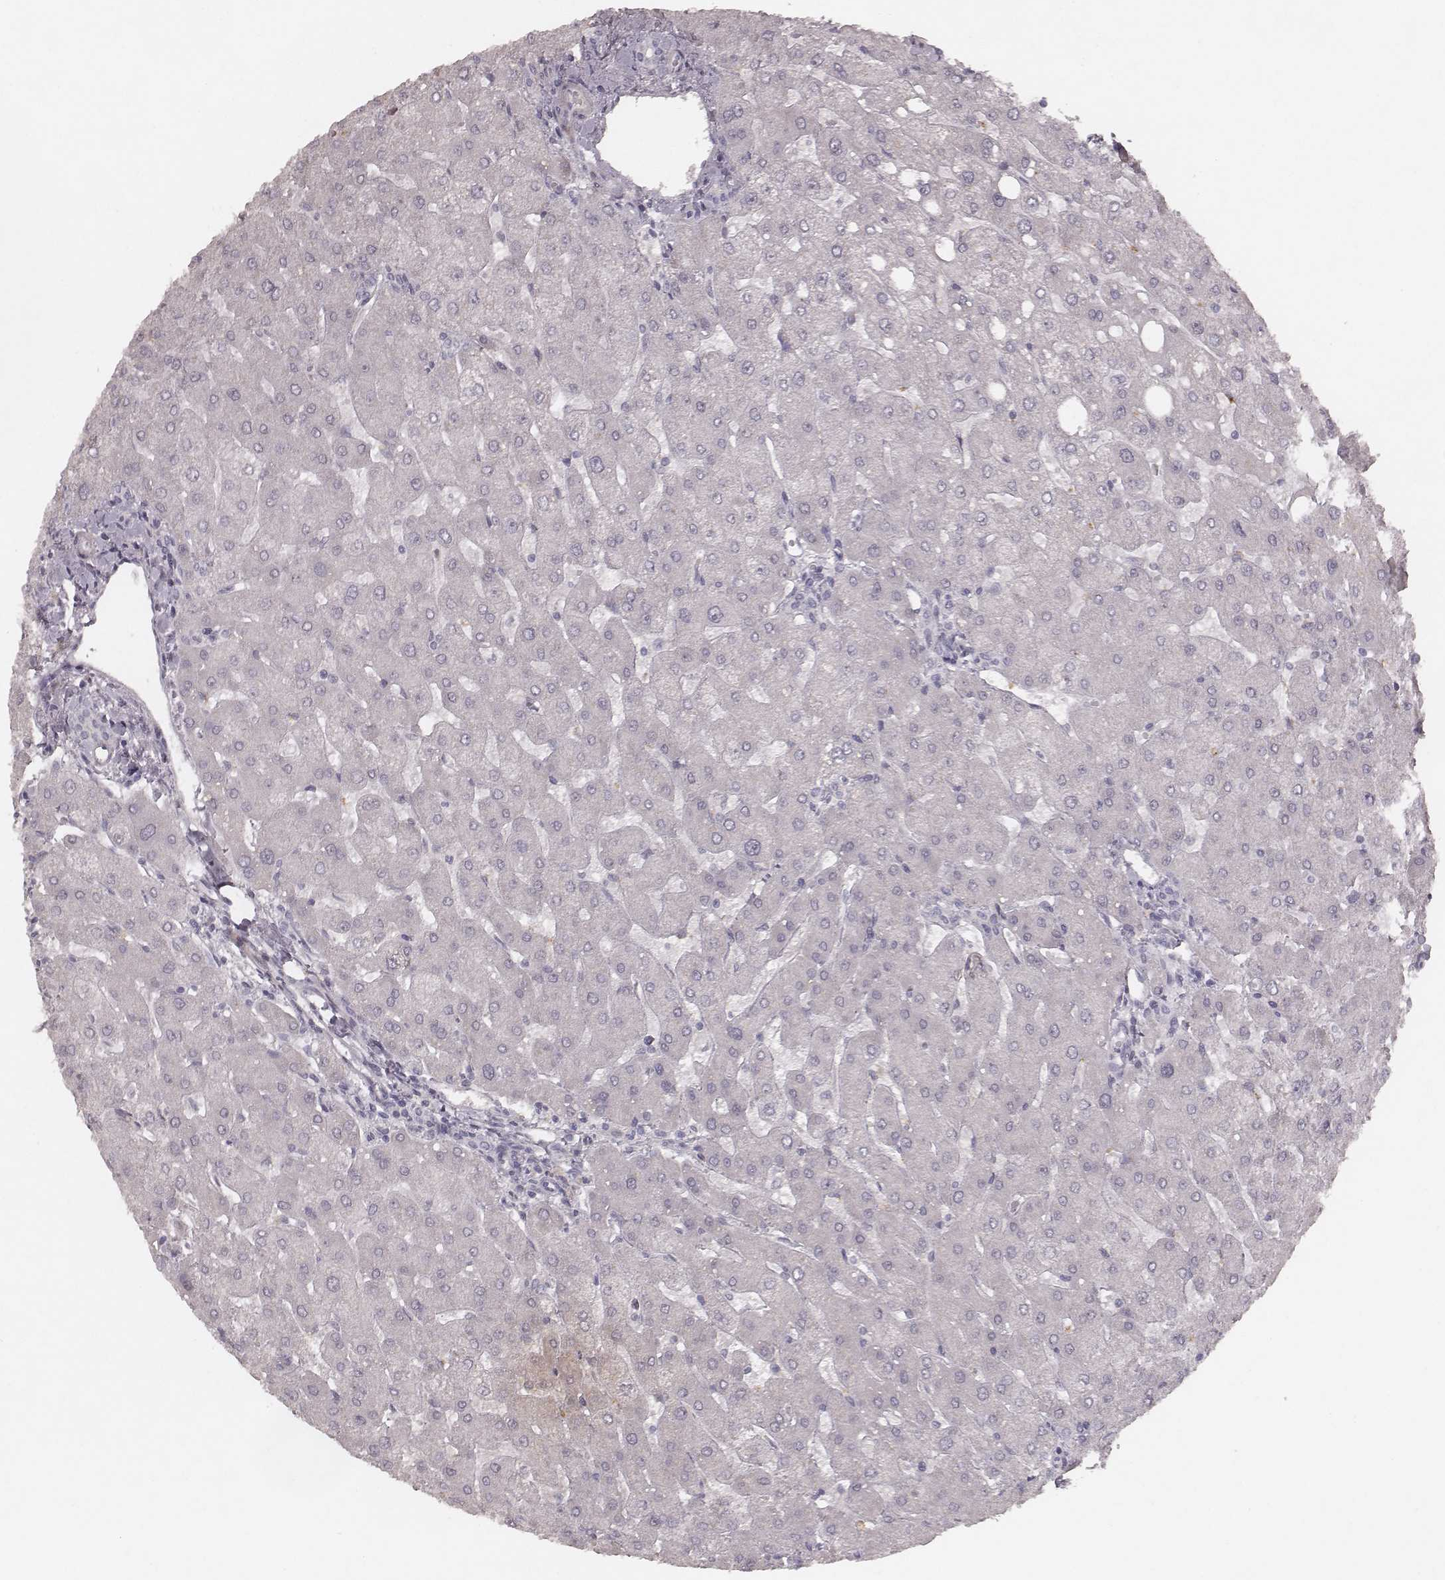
{"staining": {"intensity": "negative", "quantity": "none", "location": "none"}, "tissue": "liver", "cell_type": "Cholangiocytes", "image_type": "normal", "snomed": [{"axis": "morphology", "description": "Normal tissue, NOS"}, {"axis": "topography", "description": "Liver"}], "caption": "IHC of normal human liver displays no staining in cholangiocytes.", "gene": "FAM13B", "patient": {"sex": "male", "age": 67}}